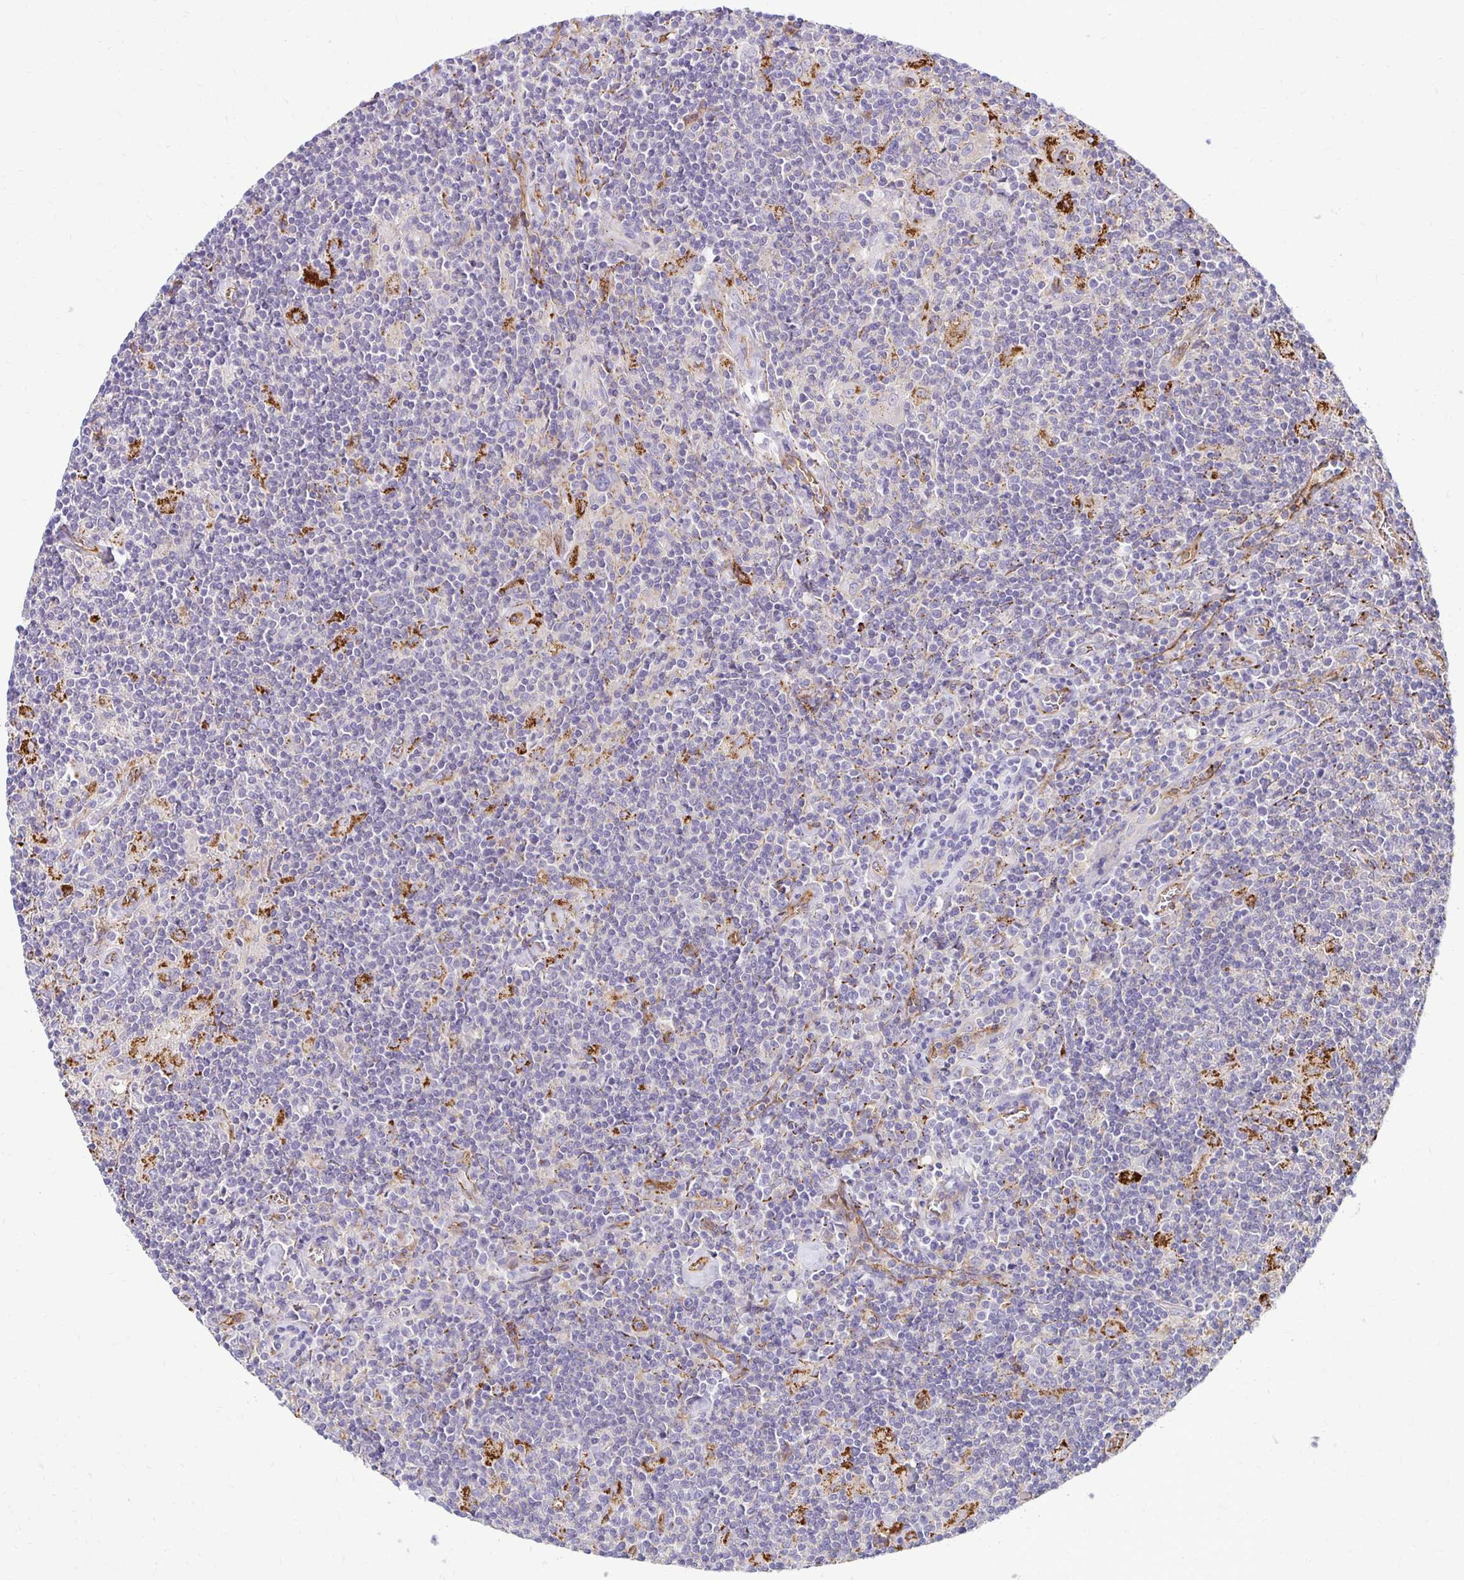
{"staining": {"intensity": "negative", "quantity": "none", "location": "none"}, "tissue": "lymphoma", "cell_type": "Tumor cells", "image_type": "cancer", "snomed": [{"axis": "morphology", "description": "Hodgkin's disease, NOS"}, {"axis": "topography", "description": "Lymph node"}], "caption": "A histopathology image of human Hodgkin's disease is negative for staining in tumor cells.", "gene": "TTYH1", "patient": {"sex": "male", "age": 40}}